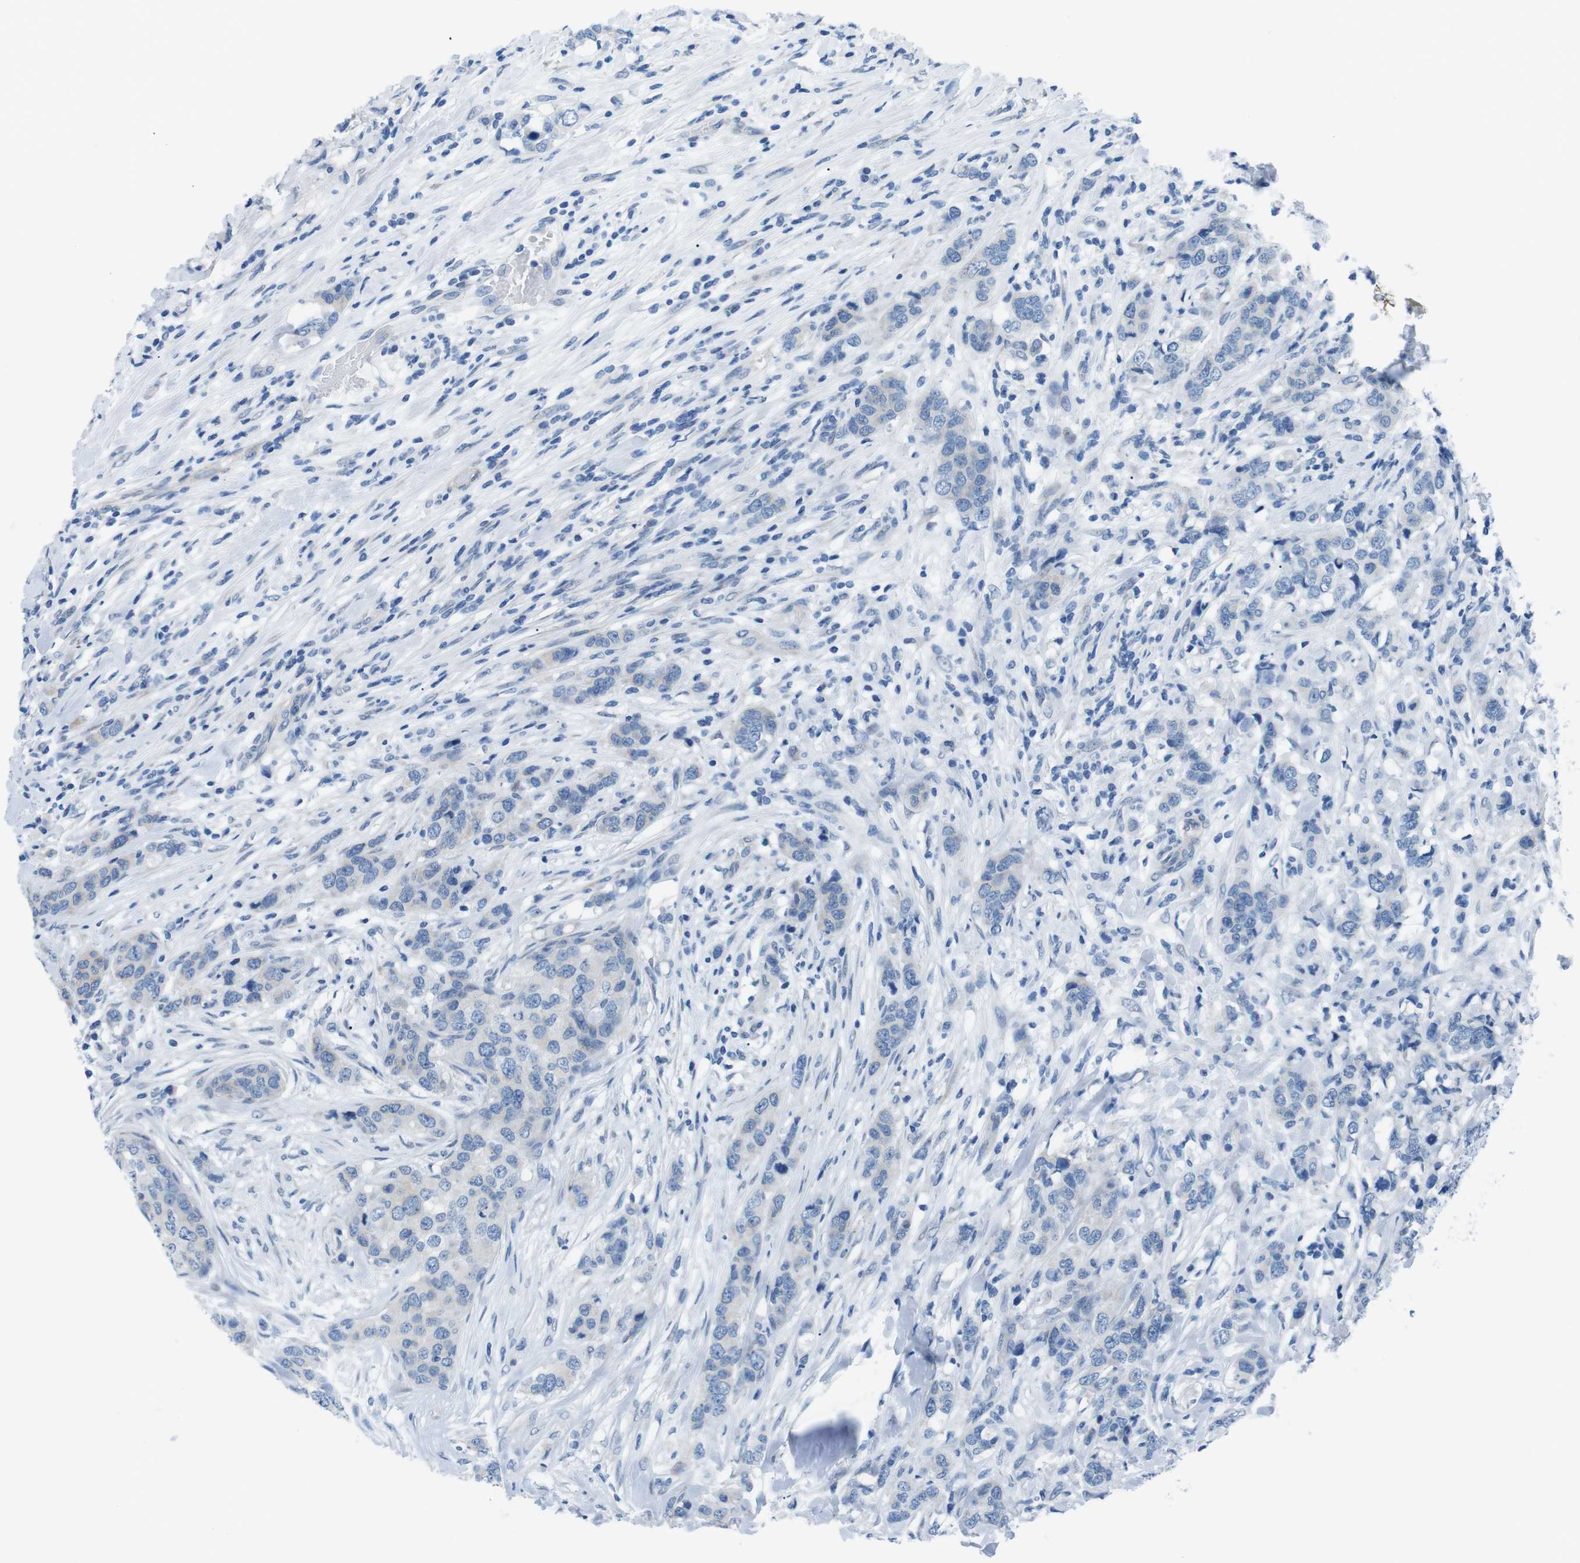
{"staining": {"intensity": "negative", "quantity": "none", "location": "none"}, "tissue": "breast cancer", "cell_type": "Tumor cells", "image_type": "cancer", "snomed": [{"axis": "morphology", "description": "Lobular carcinoma"}, {"axis": "topography", "description": "Breast"}], "caption": "Breast lobular carcinoma was stained to show a protein in brown. There is no significant expression in tumor cells.", "gene": "MUC2", "patient": {"sex": "female", "age": 59}}